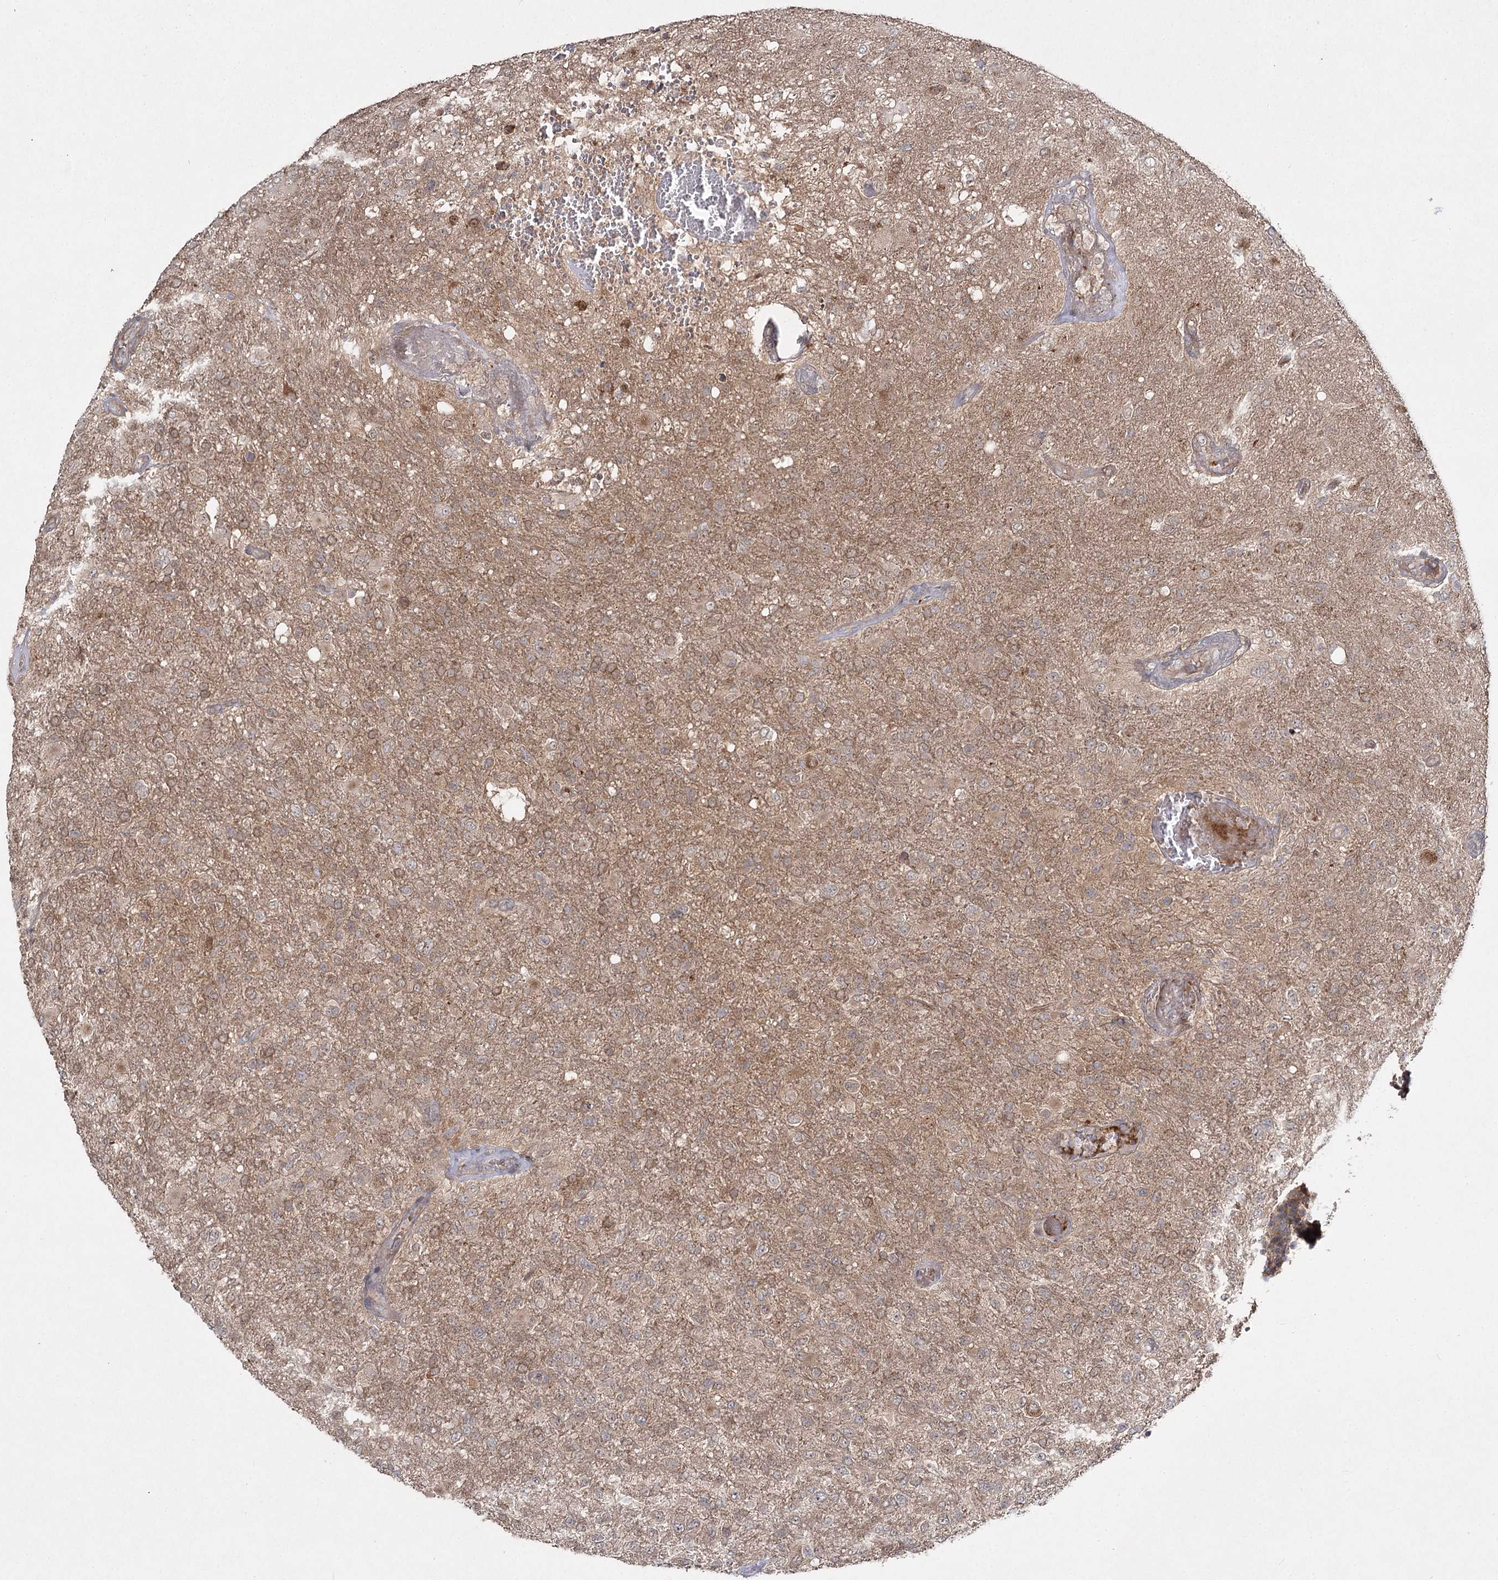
{"staining": {"intensity": "moderate", "quantity": "25%-75%", "location": "cytoplasmic/membranous"}, "tissue": "glioma", "cell_type": "Tumor cells", "image_type": "cancer", "snomed": [{"axis": "morphology", "description": "Glioma, malignant, High grade"}, {"axis": "topography", "description": "Brain"}], "caption": "Human malignant high-grade glioma stained with a protein marker shows moderate staining in tumor cells.", "gene": "WDR44", "patient": {"sex": "female", "age": 74}}